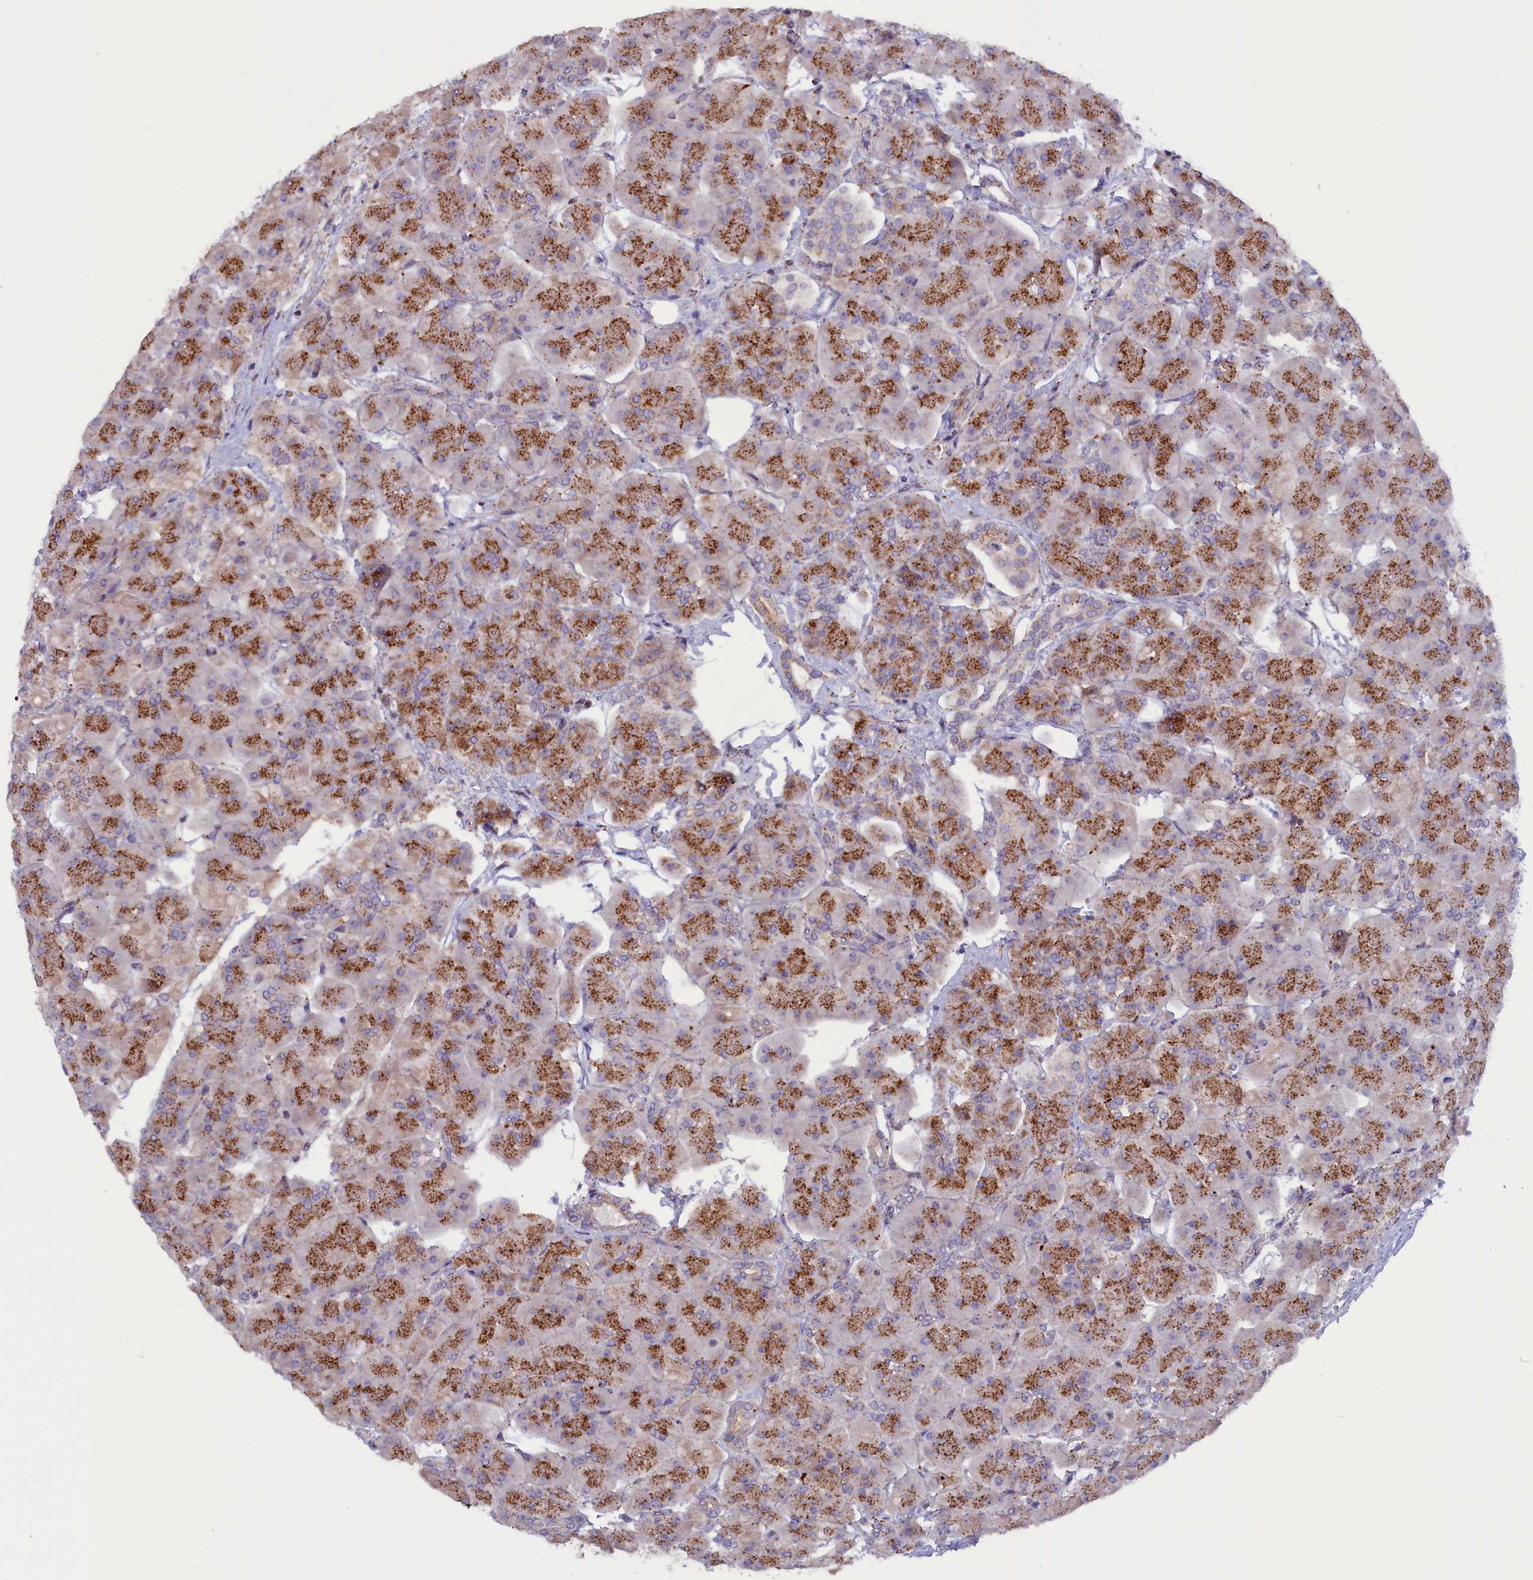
{"staining": {"intensity": "strong", "quantity": ">75%", "location": "cytoplasmic/membranous"}, "tissue": "pancreas", "cell_type": "Exocrine glandular cells", "image_type": "normal", "snomed": [{"axis": "morphology", "description": "Normal tissue, NOS"}, {"axis": "topography", "description": "Pancreas"}], "caption": "Pancreas stained with DAB immunohistochemistry (IHC) exhibits high levels of strong cytoplasmic/membranous positivity in approximately >75% of exocrine glandular cells. The staining was performed using DAB (3,3'-diaminobenzidine), with brown indicating positive protein expression. Nuclei are stained blue with hematoxylin.", "gene": "HYKK", "patient": {"sex": "male", "age": 66}}